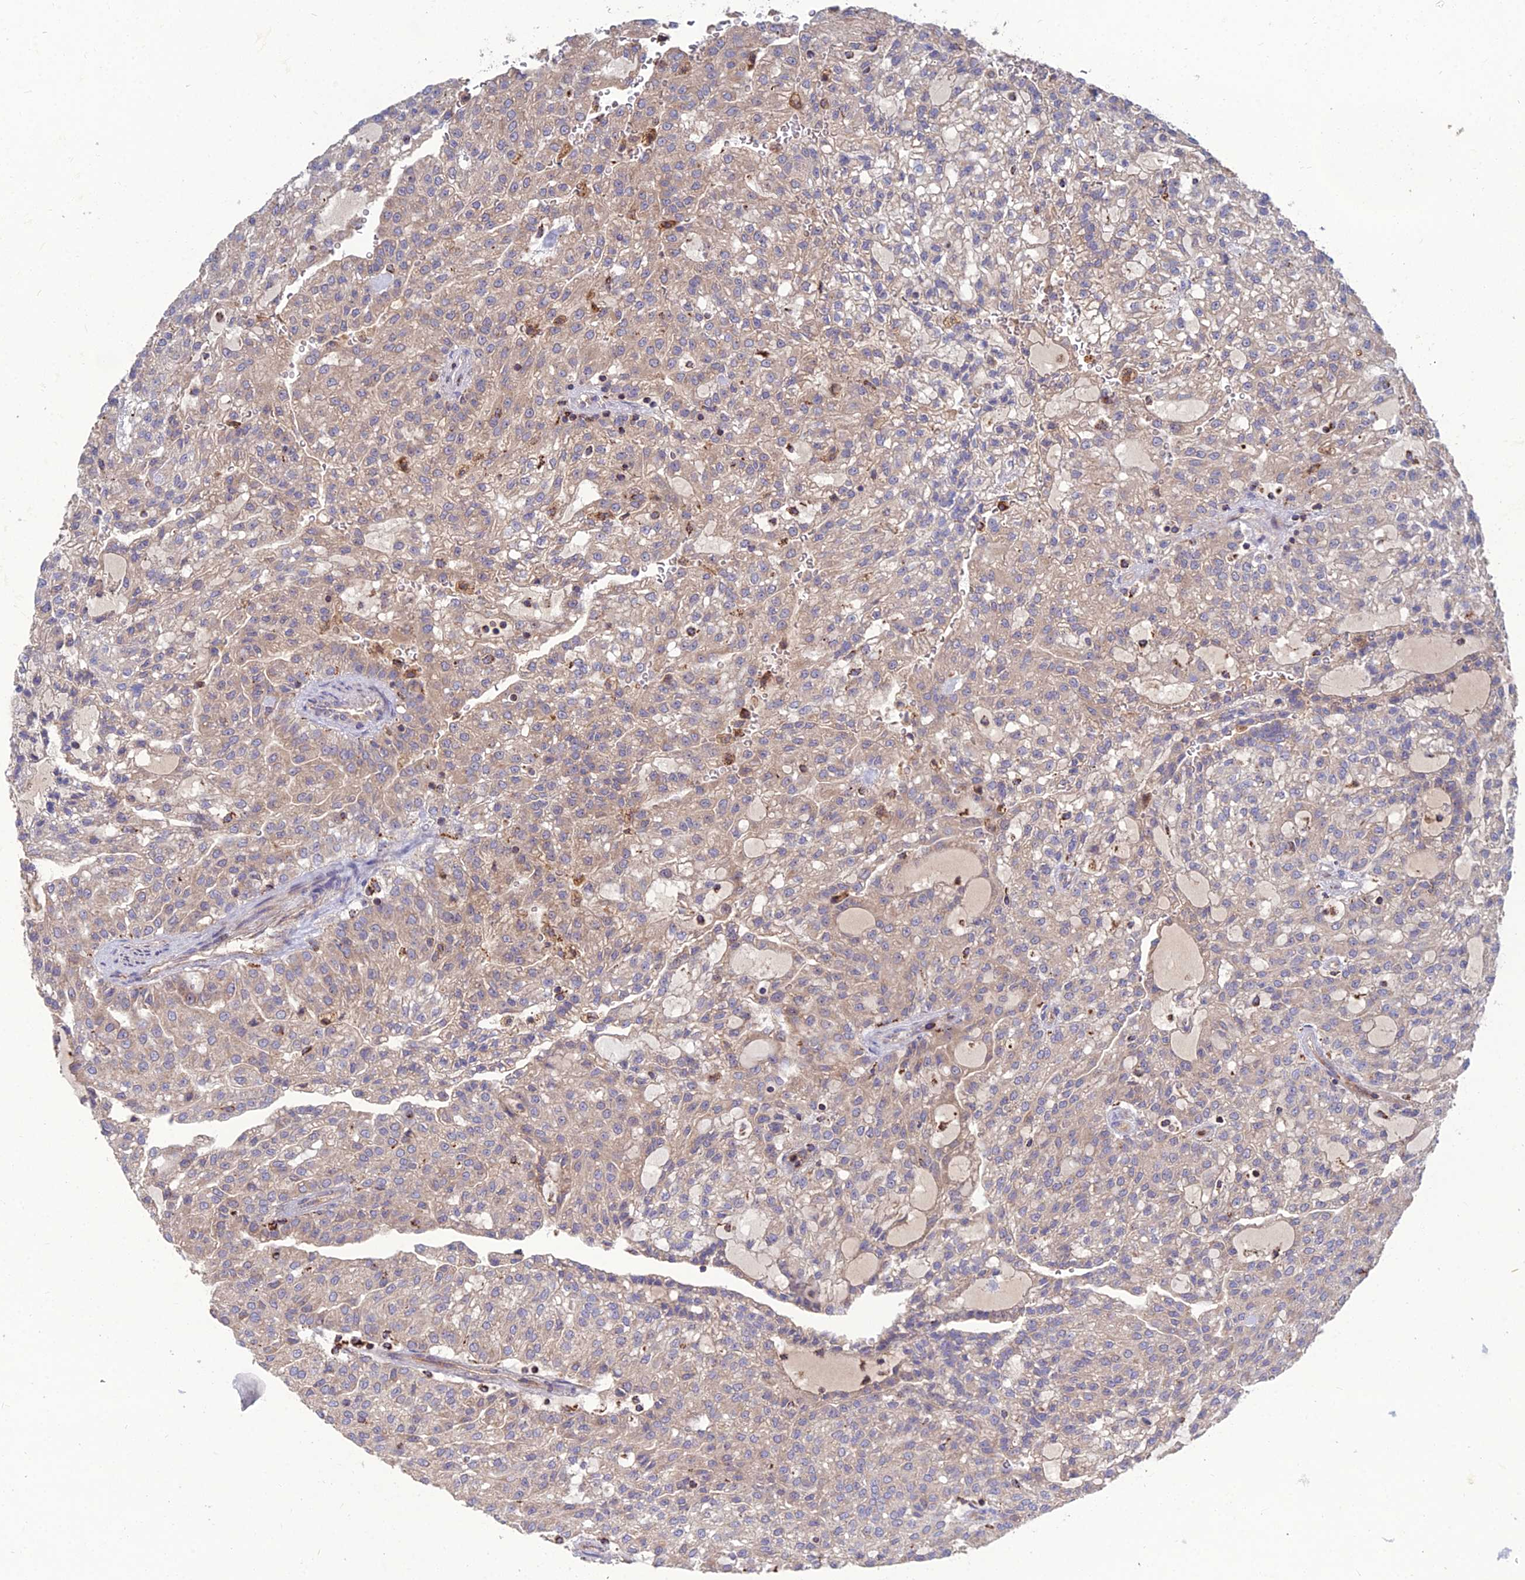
{"staining": {"intensity": "weak", "quantity": "25%-75%", "location": "cytoplasmic/membranous"}, "tissue": "renal cancer", "cell_type": "Tumor cells", "image_type": "cancer", "snomed": [{"axis": "morphology", "description": "Adenocarcinoma, NOS"}, {"axis": "topography", "description": "Kidney"}], "caption": "Human renal cancer stained with a protein marker shows weak staining in tumor cells.", "gene": "RIC8B", "patient": {"sex": "male", "age": 63}}